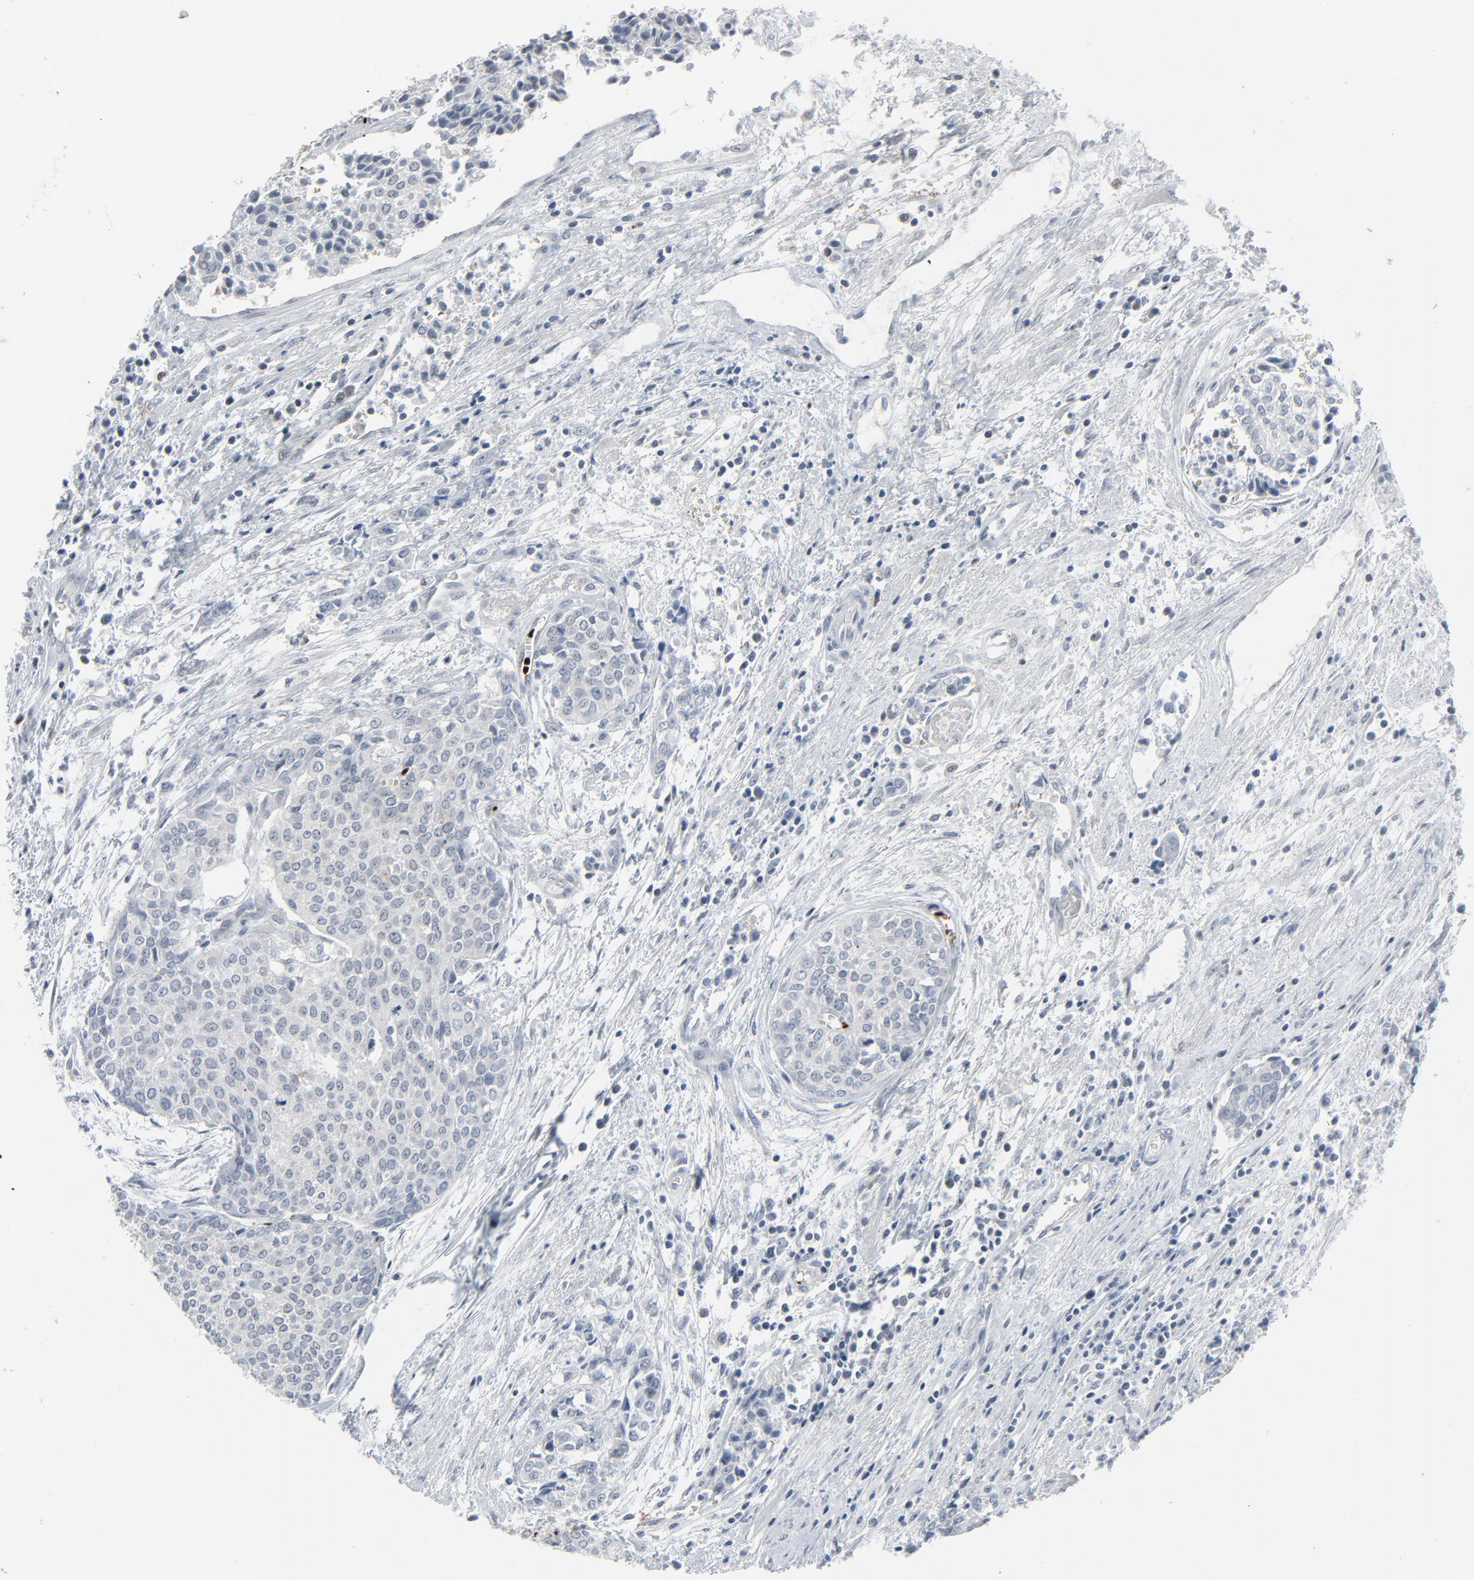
{"staining": {"intensity": "negative", "quantity": "none", "location": "none"}, "tissue": "urothelial cancer", "cell_type": "Tumor cells", "image_type": "cancer", "snomed": [{"axis": "morphology", "description": "Urothelial carcinoma, Low grade"}, {"axis": "topography", "description": "Urinary bladder"}], "caption": "Urothelial cancer was stained to show a protein in brown. There is no significant expression in tumor cells.", "gene": "SAGE1", "patient": {"sex": "female", "age": 73}}